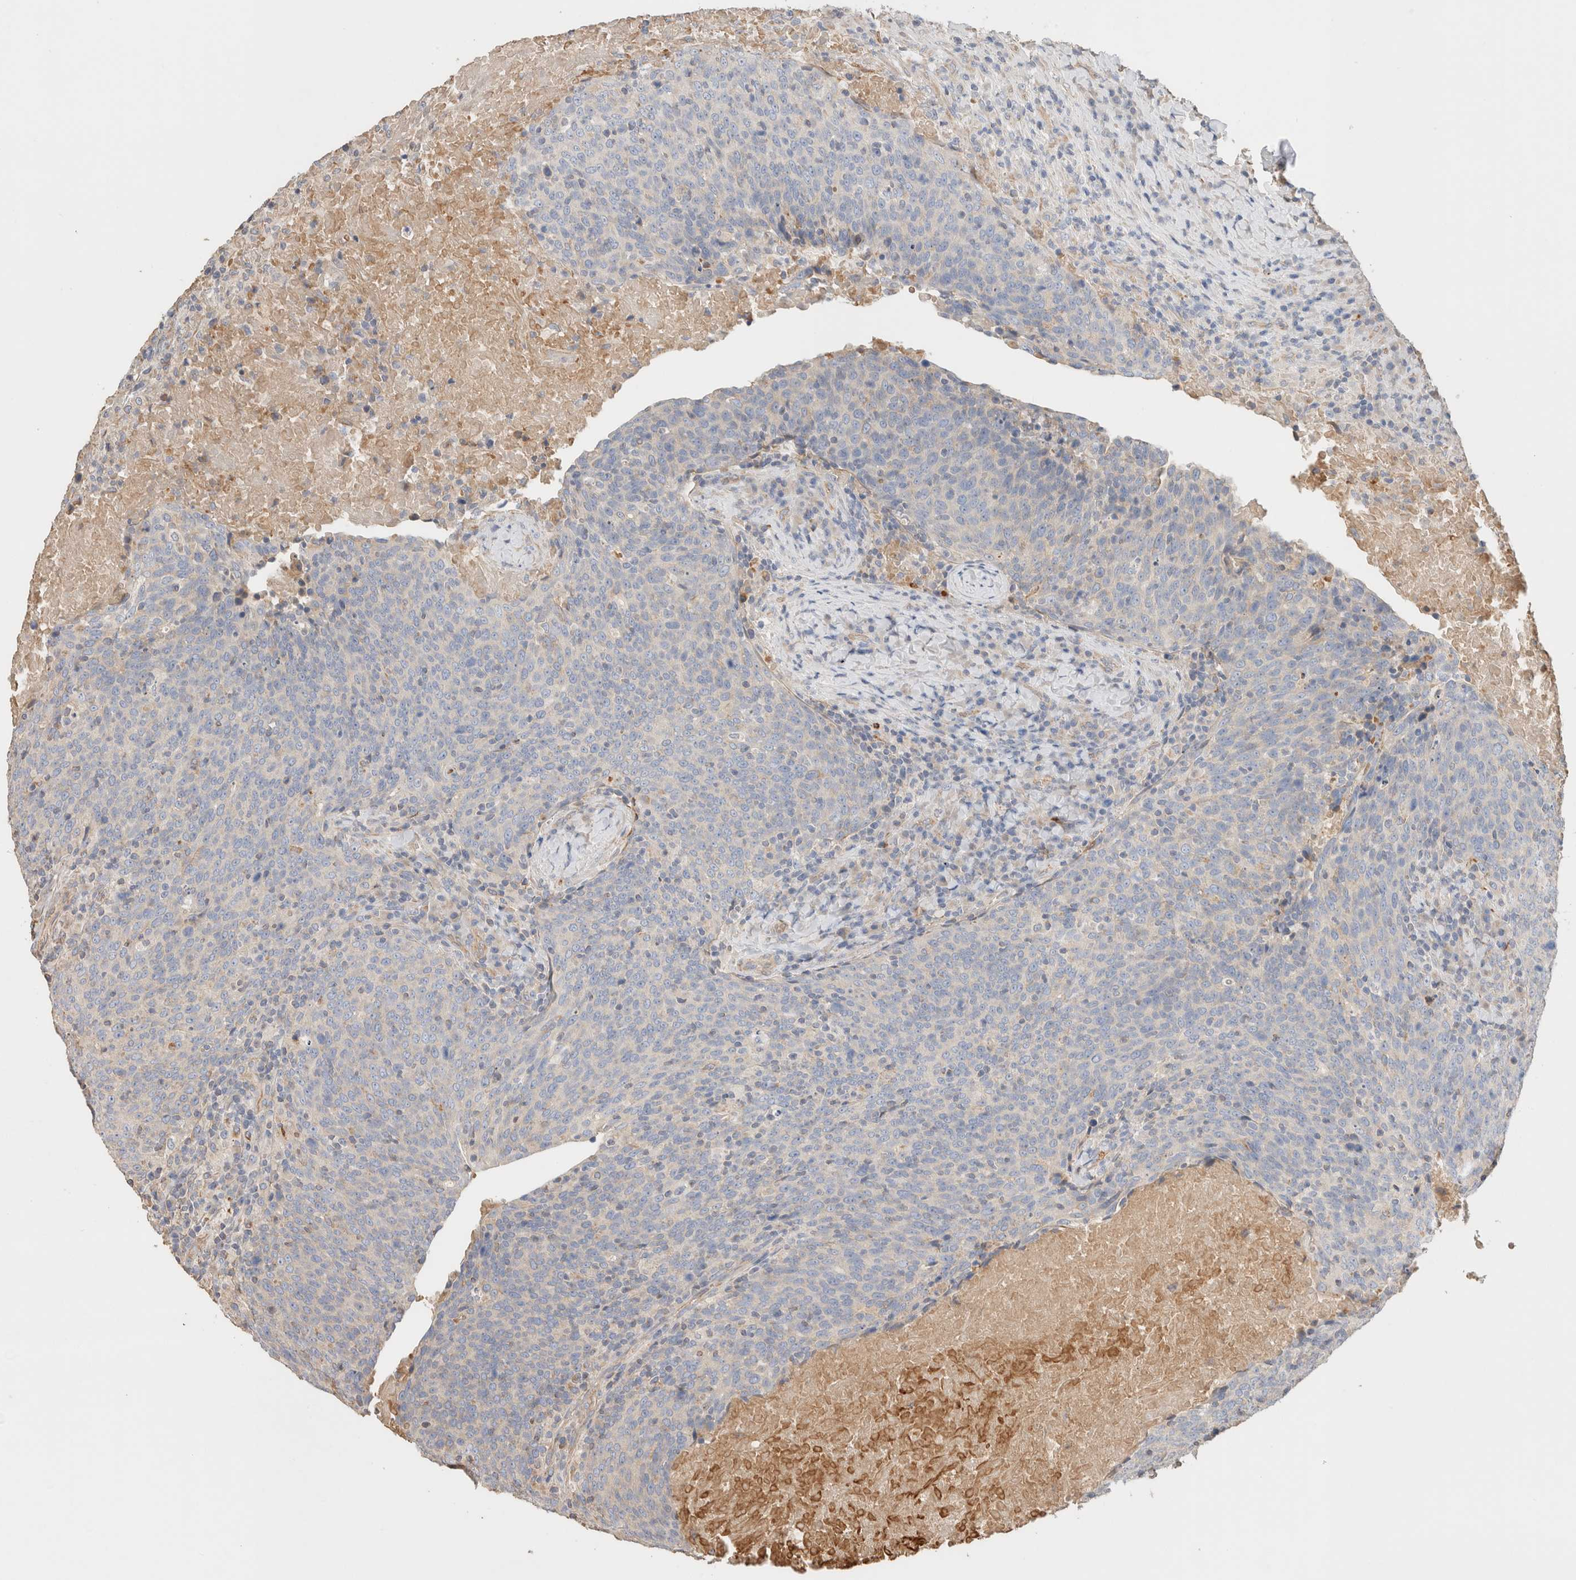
{"staining": {"intensity": "negative", "quantity": "none", "location": "none"}, "tissue": "head and neck cancer", "cell_type": "Tumor cells", "image_type": "cancer", "snomed": [{"axis": "morphology", "description": "Squamous cell carcinoma, NOS"}, {"axis": "morphology", "description": "Squamous cell carcinoma, metastatic, NOS"}, {"axis": "topography", "description": "Lymph node"}, {"axis": "topography", "description": "Head-Neck"}], "caption": "Immunohistochemistry (IHC) of head and neck cancer reveals no staining in tumor cells. (Stains: DAB (3,3'-diaminobenzidine) immunohistochemistry with hematoxylin counter stain, Microscopy: brightfield microscopy at high magnification).", "gene": "PROS1", "patient": {"sex": "male", "age": 62}}